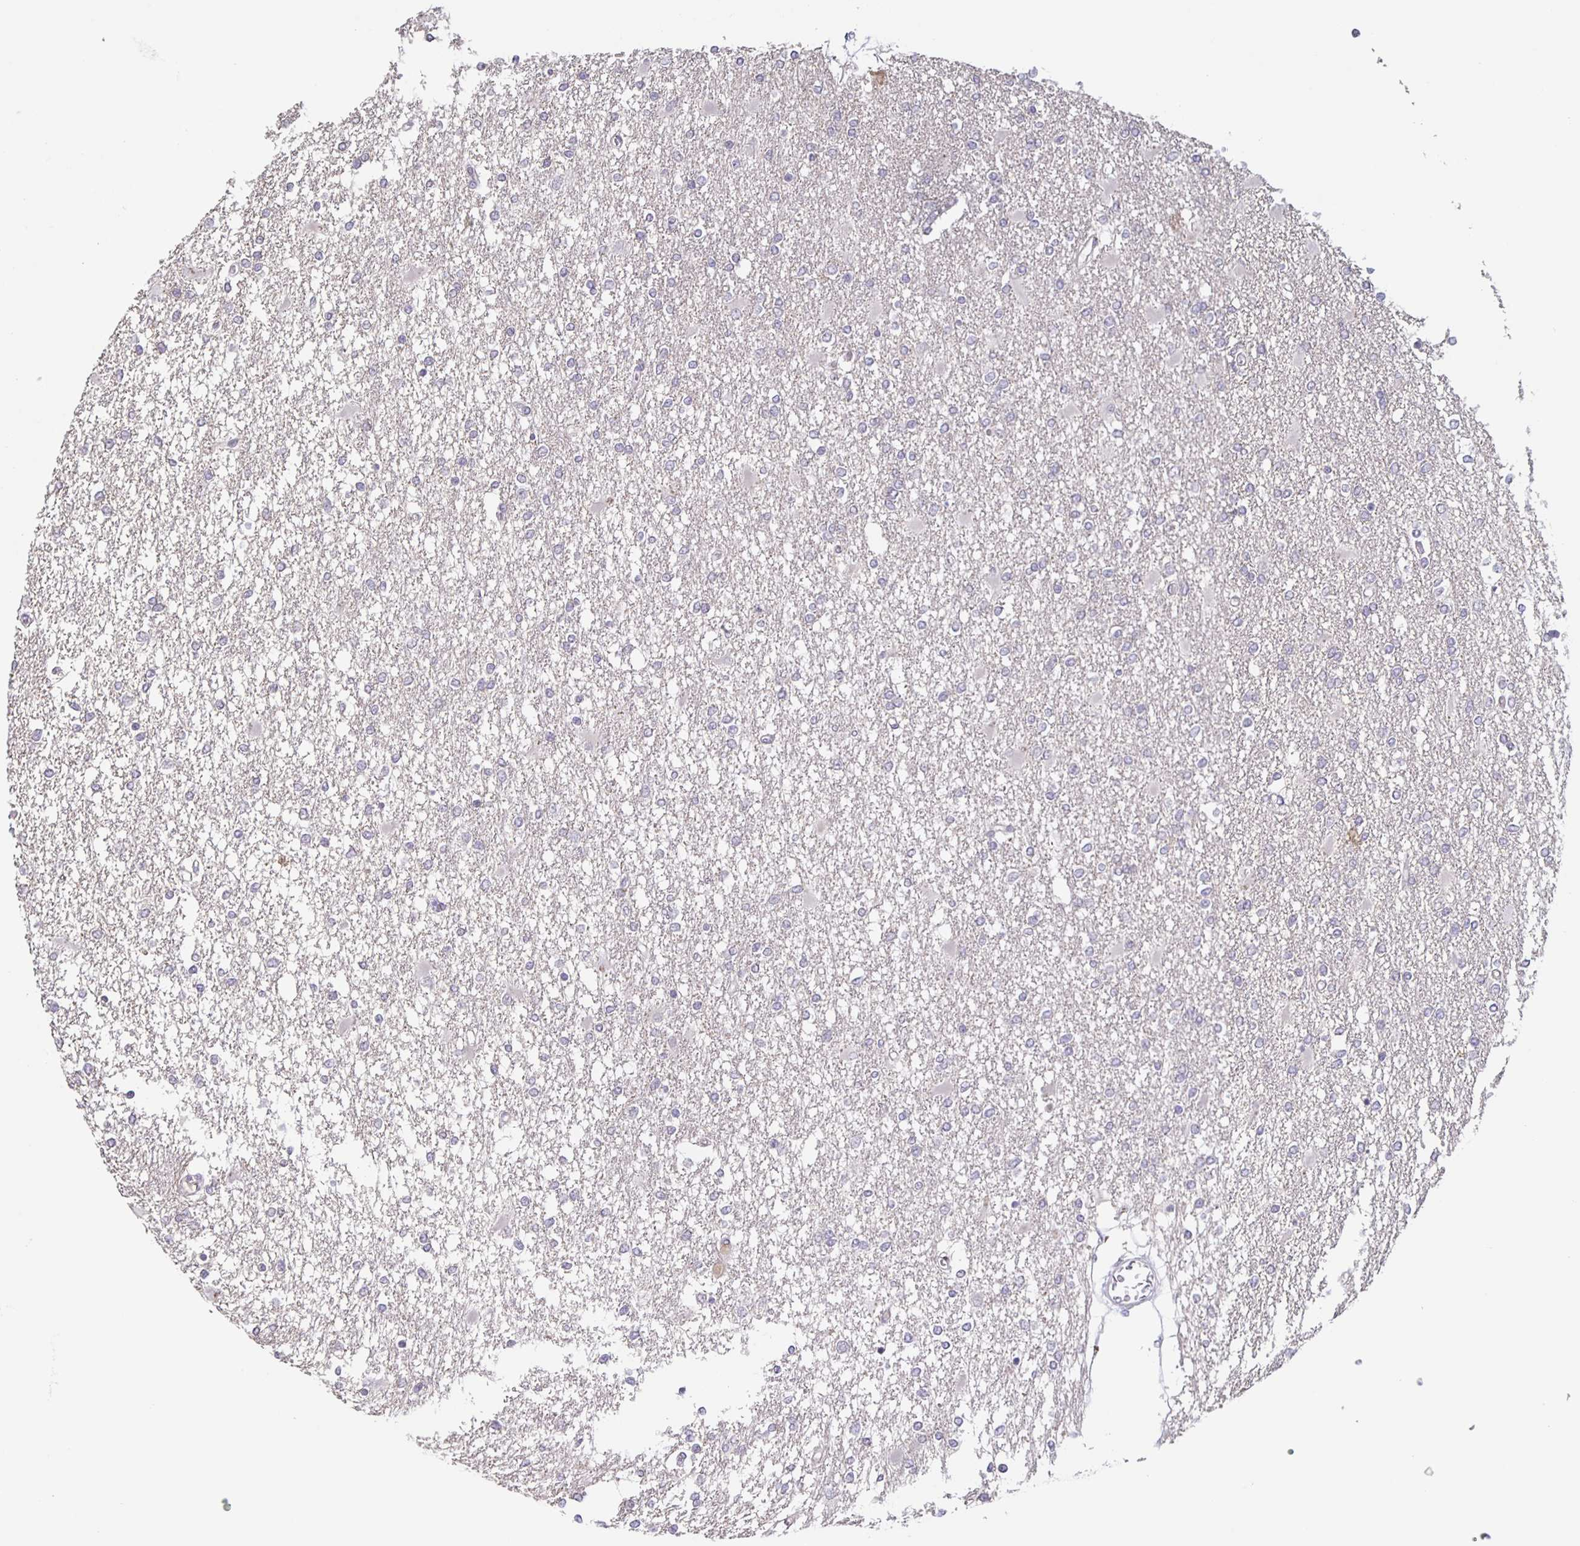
{"staining": {"intensity": "negative", "quantity": "none", "location": "none"}, "tissue": "glioma", "cell_type": "Tumor cells", "image_type": "cancer", "snomed": [{"axis": "morphology", "description": "Glioma, malignant, High grade"}, {"axis": "topography", "description": "Cerebral cortex"}], "caption": "There is no significant expression in tumor cells of glioma.", "gene": "INSL5", "patient": {"sex": "male", "age": 79}}